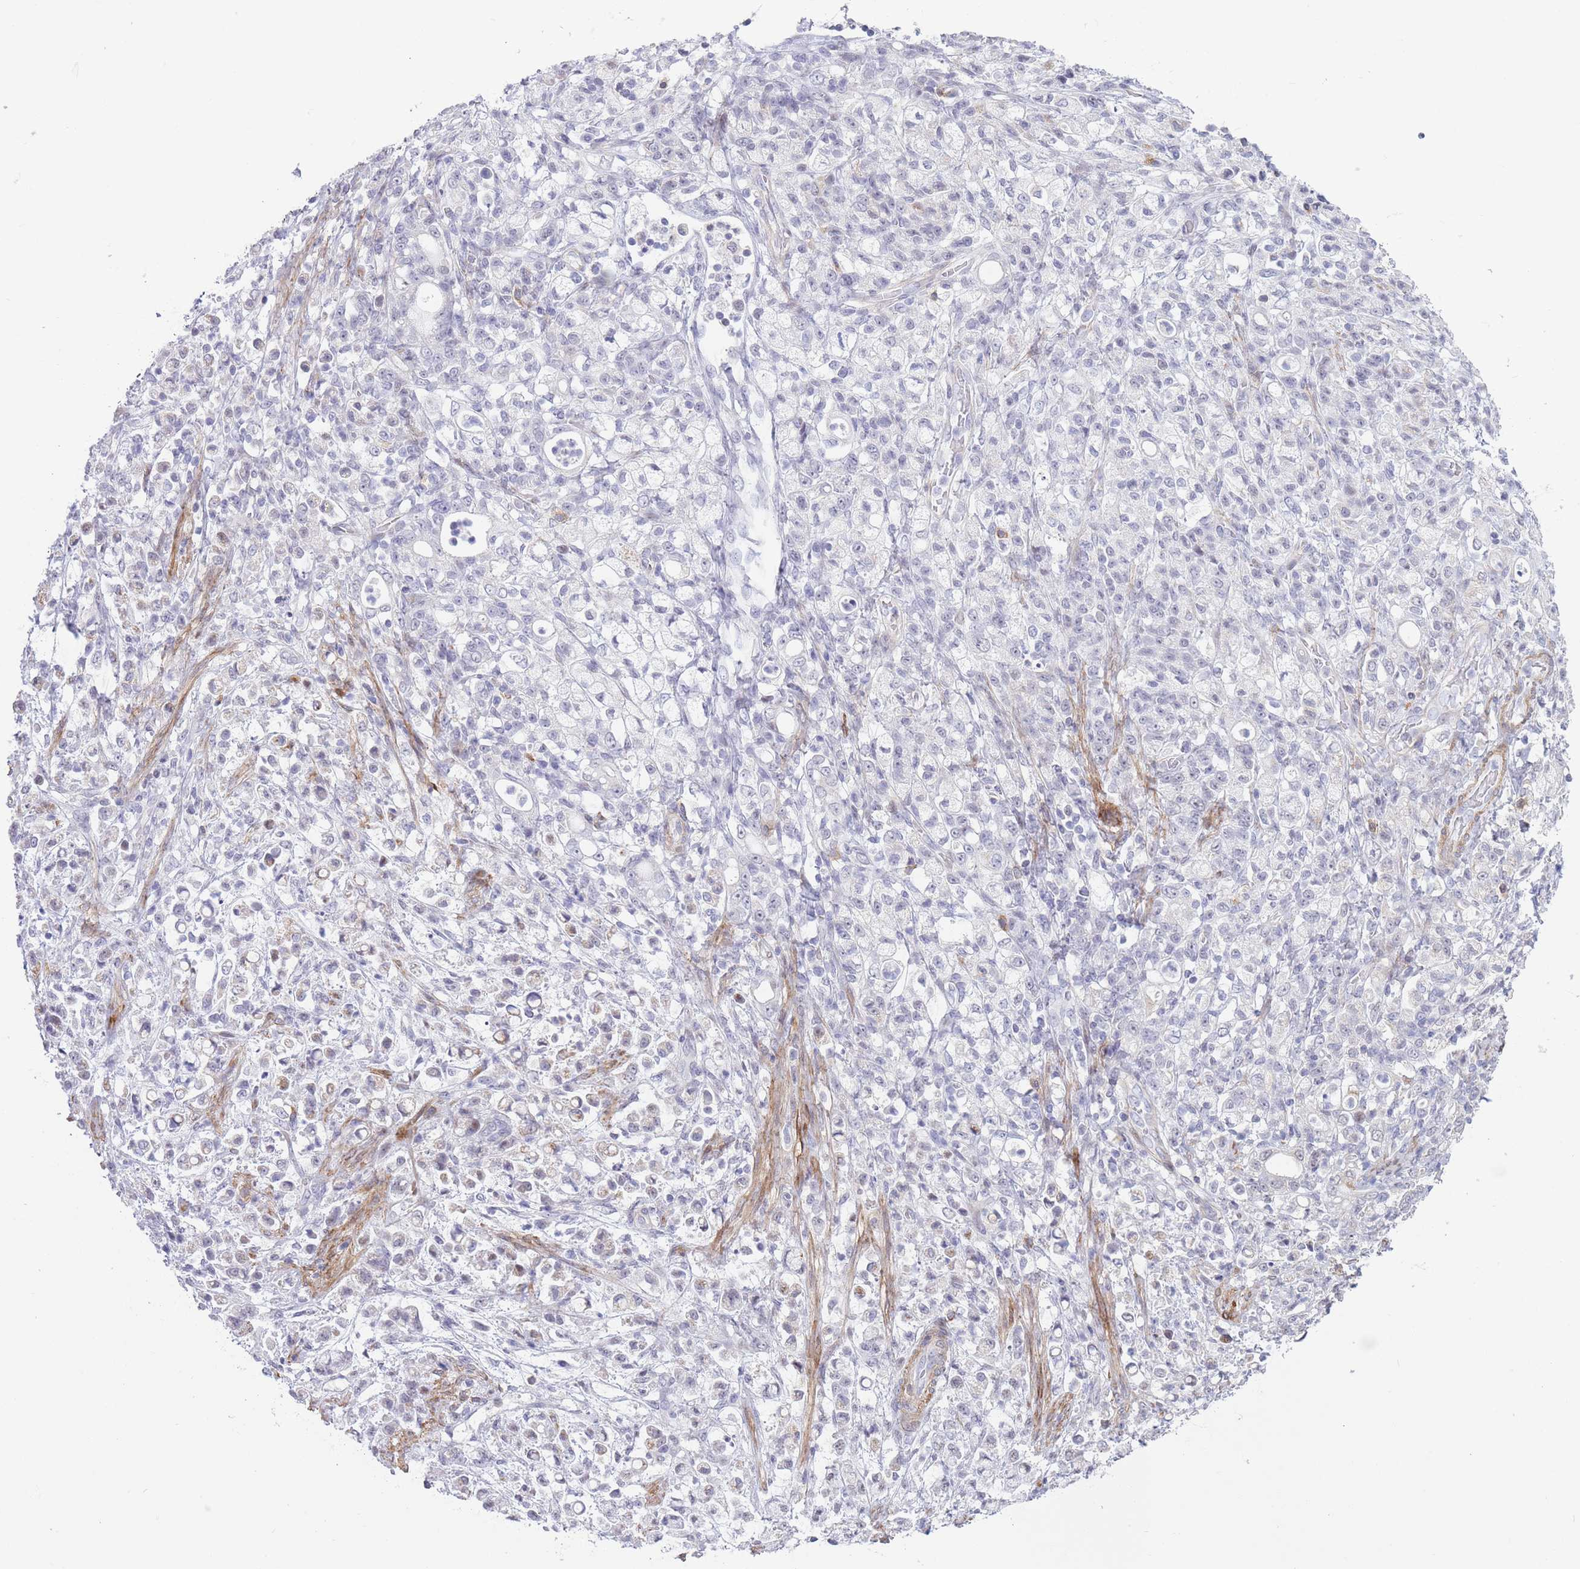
{"staining": {"intensity": "negative", "quantity": "none", "location": "none"}, "tissue": "stomach cancer", "cell_type": "Tumor cells", "image_type": "cancer", "snomed": [{"axis": "morphology", "description": "Adenocarcinoma, NOS"}, {"axis": "topography", "description": "Stomach"}], "caption": "This micrograph is of stomach cancer (adenocarcinoma) stained with IHC to label a protein in brown with the nuclei are counter-stained blue. There is no staining in tumor cells.", "gene": "ASAP3", "patient": {"sex": "female", "age": 60}}